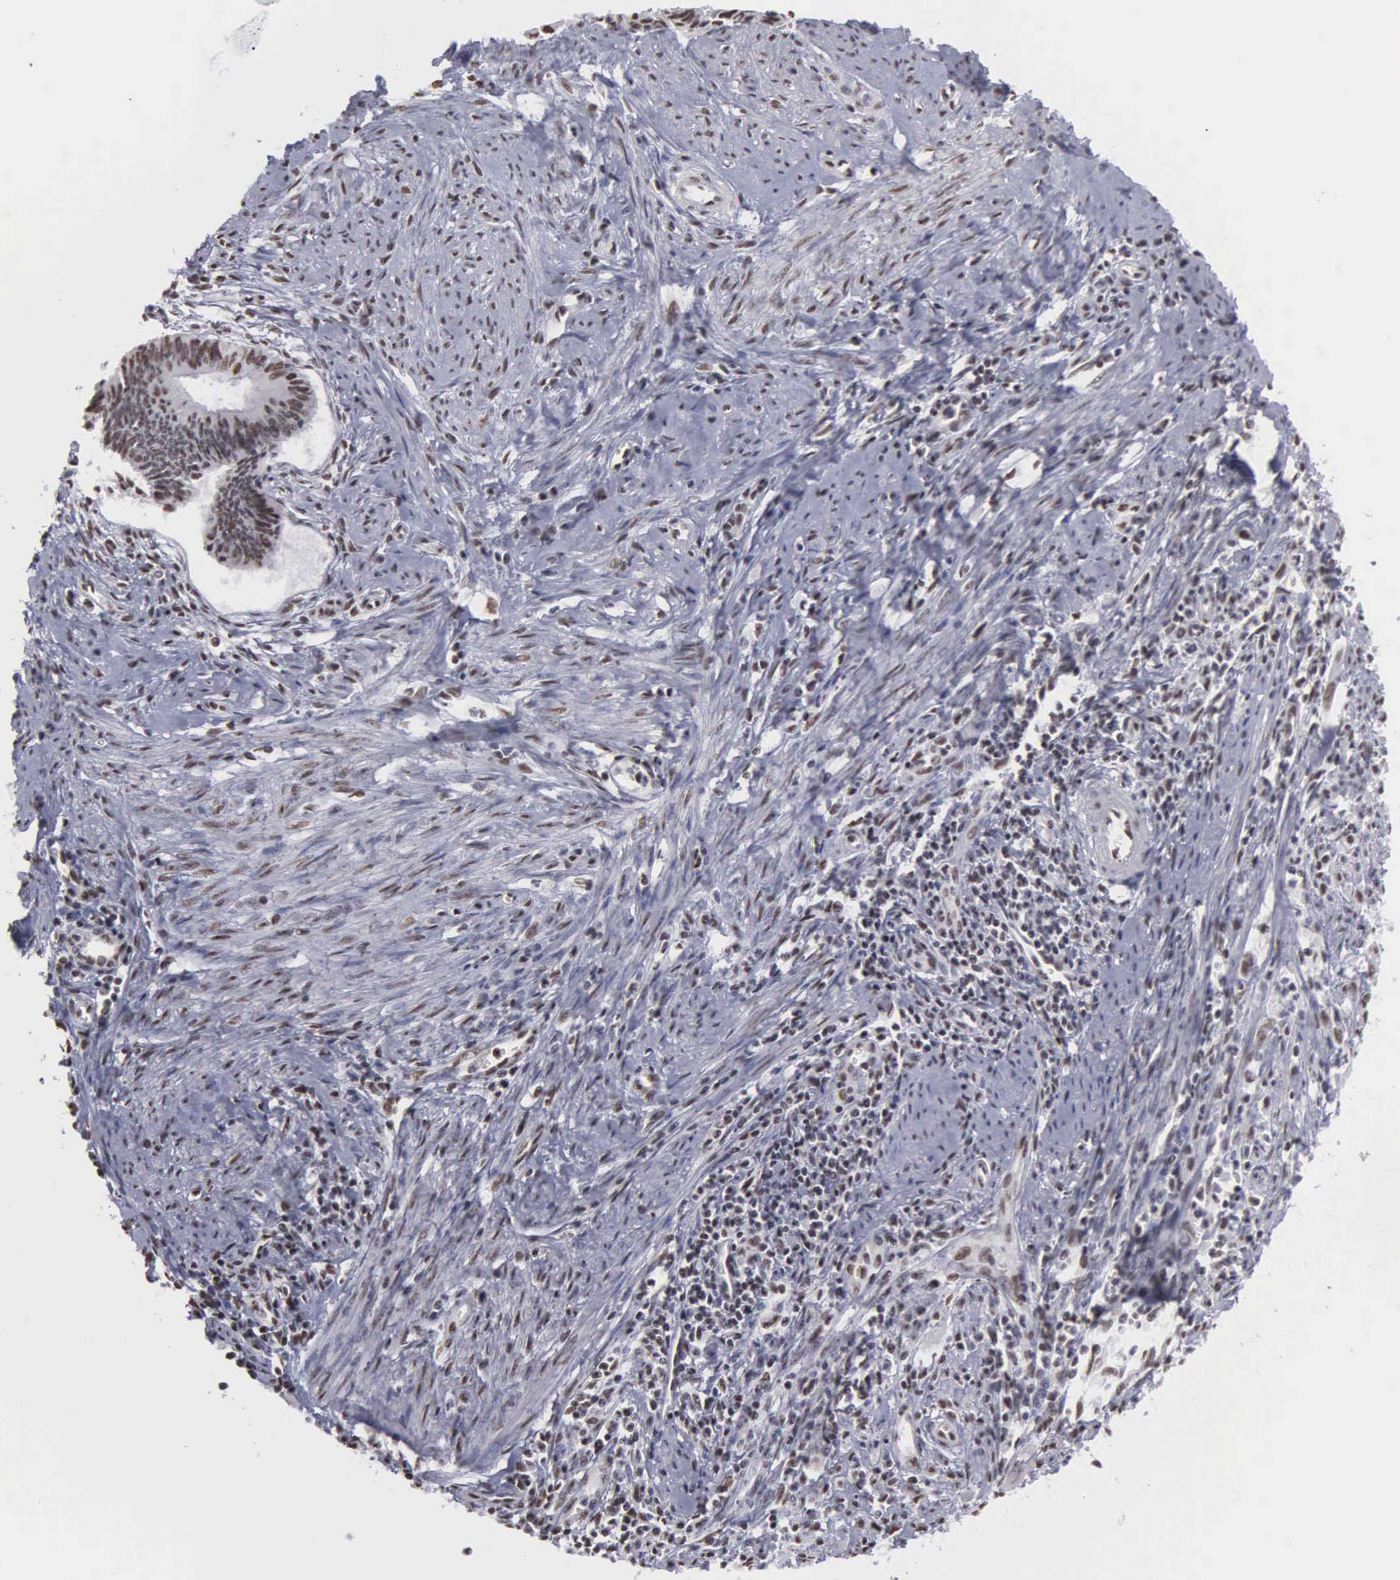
{"staining": {"intensity": "moderate", "quantity": "25%-75%", "location": "nuclear"}, "tissue": "cervical cancer", "cell_type": "Tumor cells", "image_type": "cancer", "snomed": [{"axis": "morphology", "description": "Normal tissue, NOS"}, {"axis": "morphology", "description": "Adenocarcinoma, NOS"}, {"axis": "topography", "description": "Cervix"}], "caption": "Moderate nuclear staining for a protein is seen in approximately 25%-75% of tumor cells of adenocarcinoma (cervical) using immunohistochemistry (IHC).", "gene": "KIAA0586", "patient": {"sex": "female", "age": 34}}